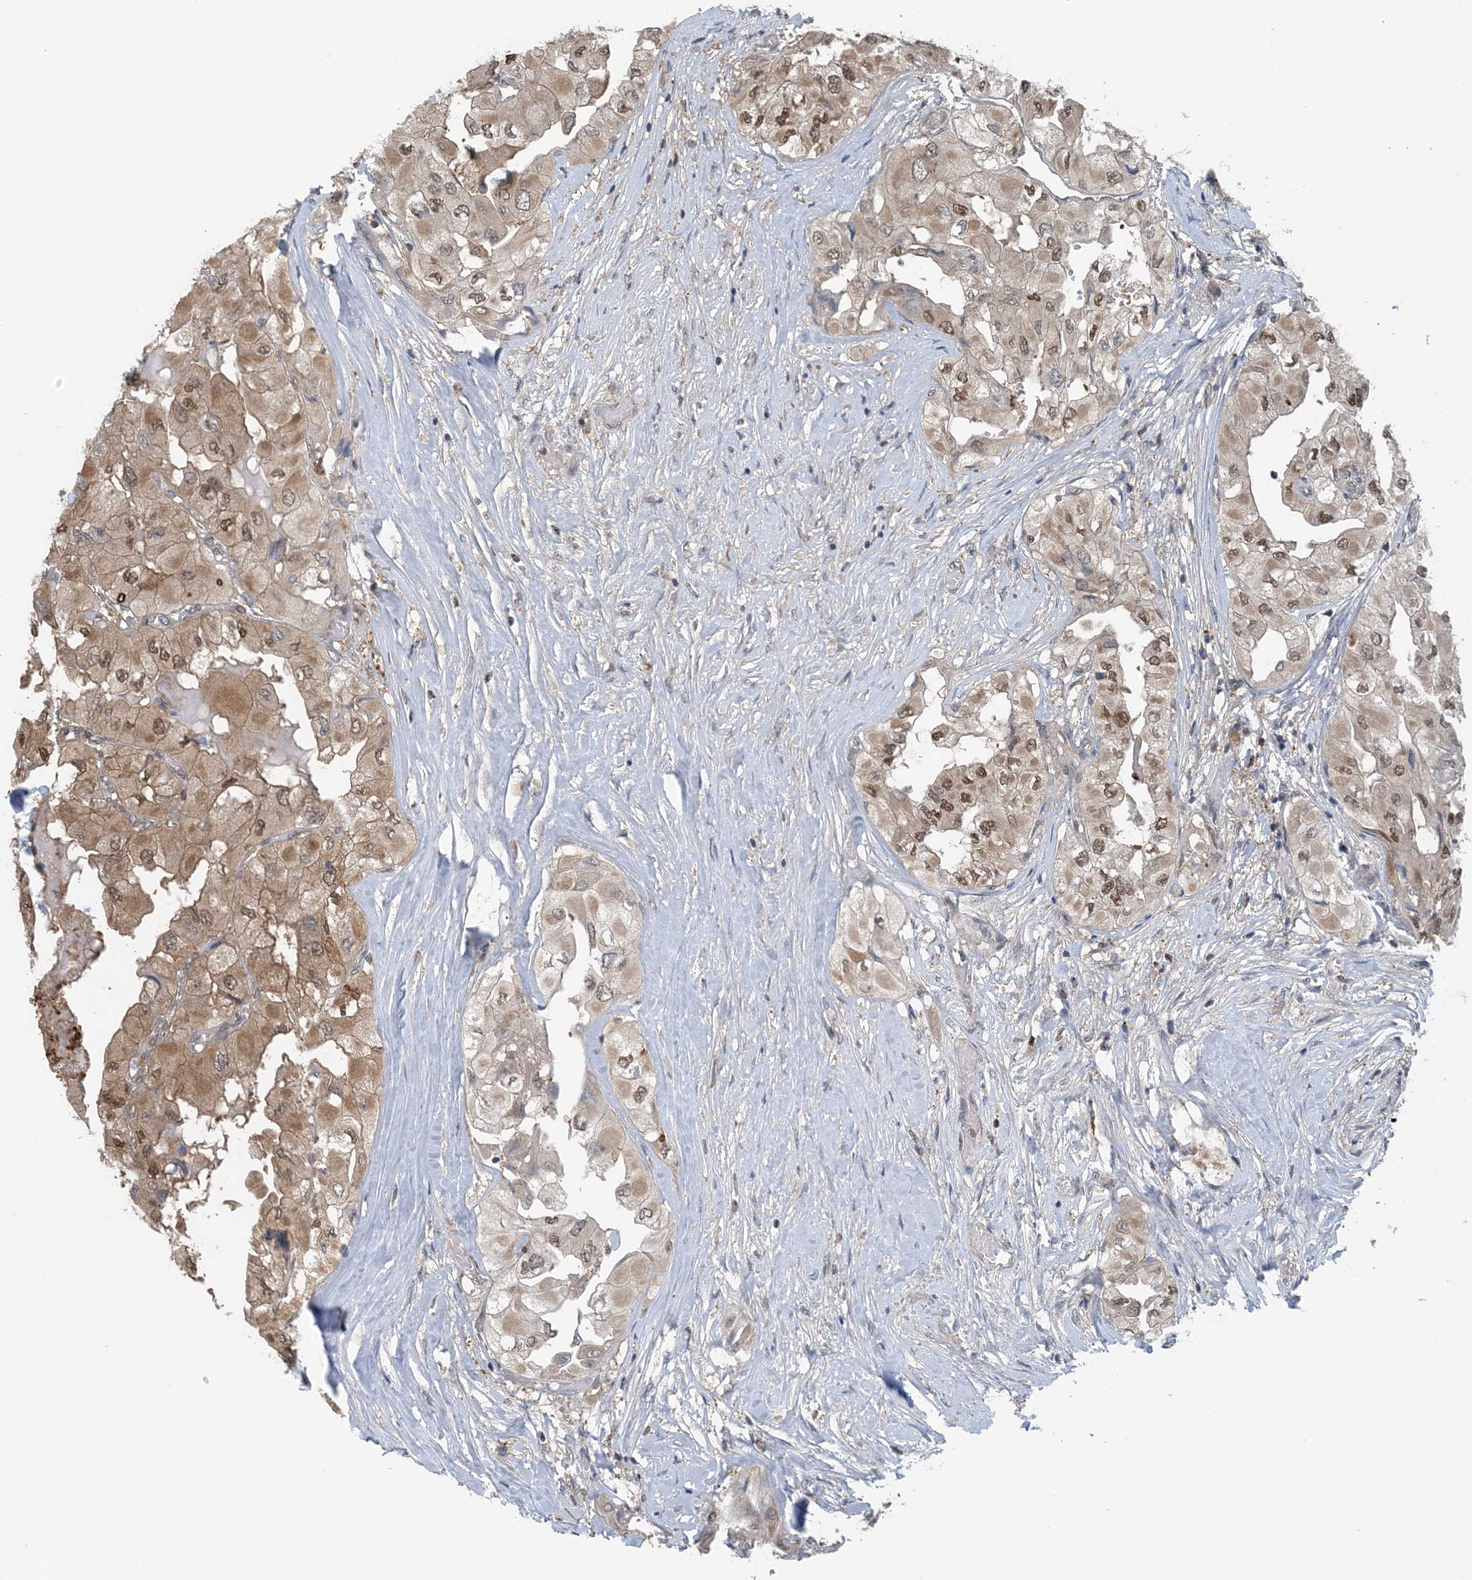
{"staining": {"intensity": "moderate", "quantity": ">75%", "location": "cytoplasmic/membranous,nuclear"}, "tissue": "thyroid cancer", "cell_type": "Tumor cells", "image_type": "cancer", "snomed": [{"axis": "morphology", "description": "Papillary adenocarcinoma, NOS"}, {"axis": "topography", "description": "Thyroid gland"}], "caption": "A histopathology image of papillary adenocarcinoma (thyroid) stained for a protein reveals moderate cytoplasmic/membranous and nuclear brown staining in tumor cells.", "gene": "HIKESHI", "patient": {"sex": "female", "age": 59}}